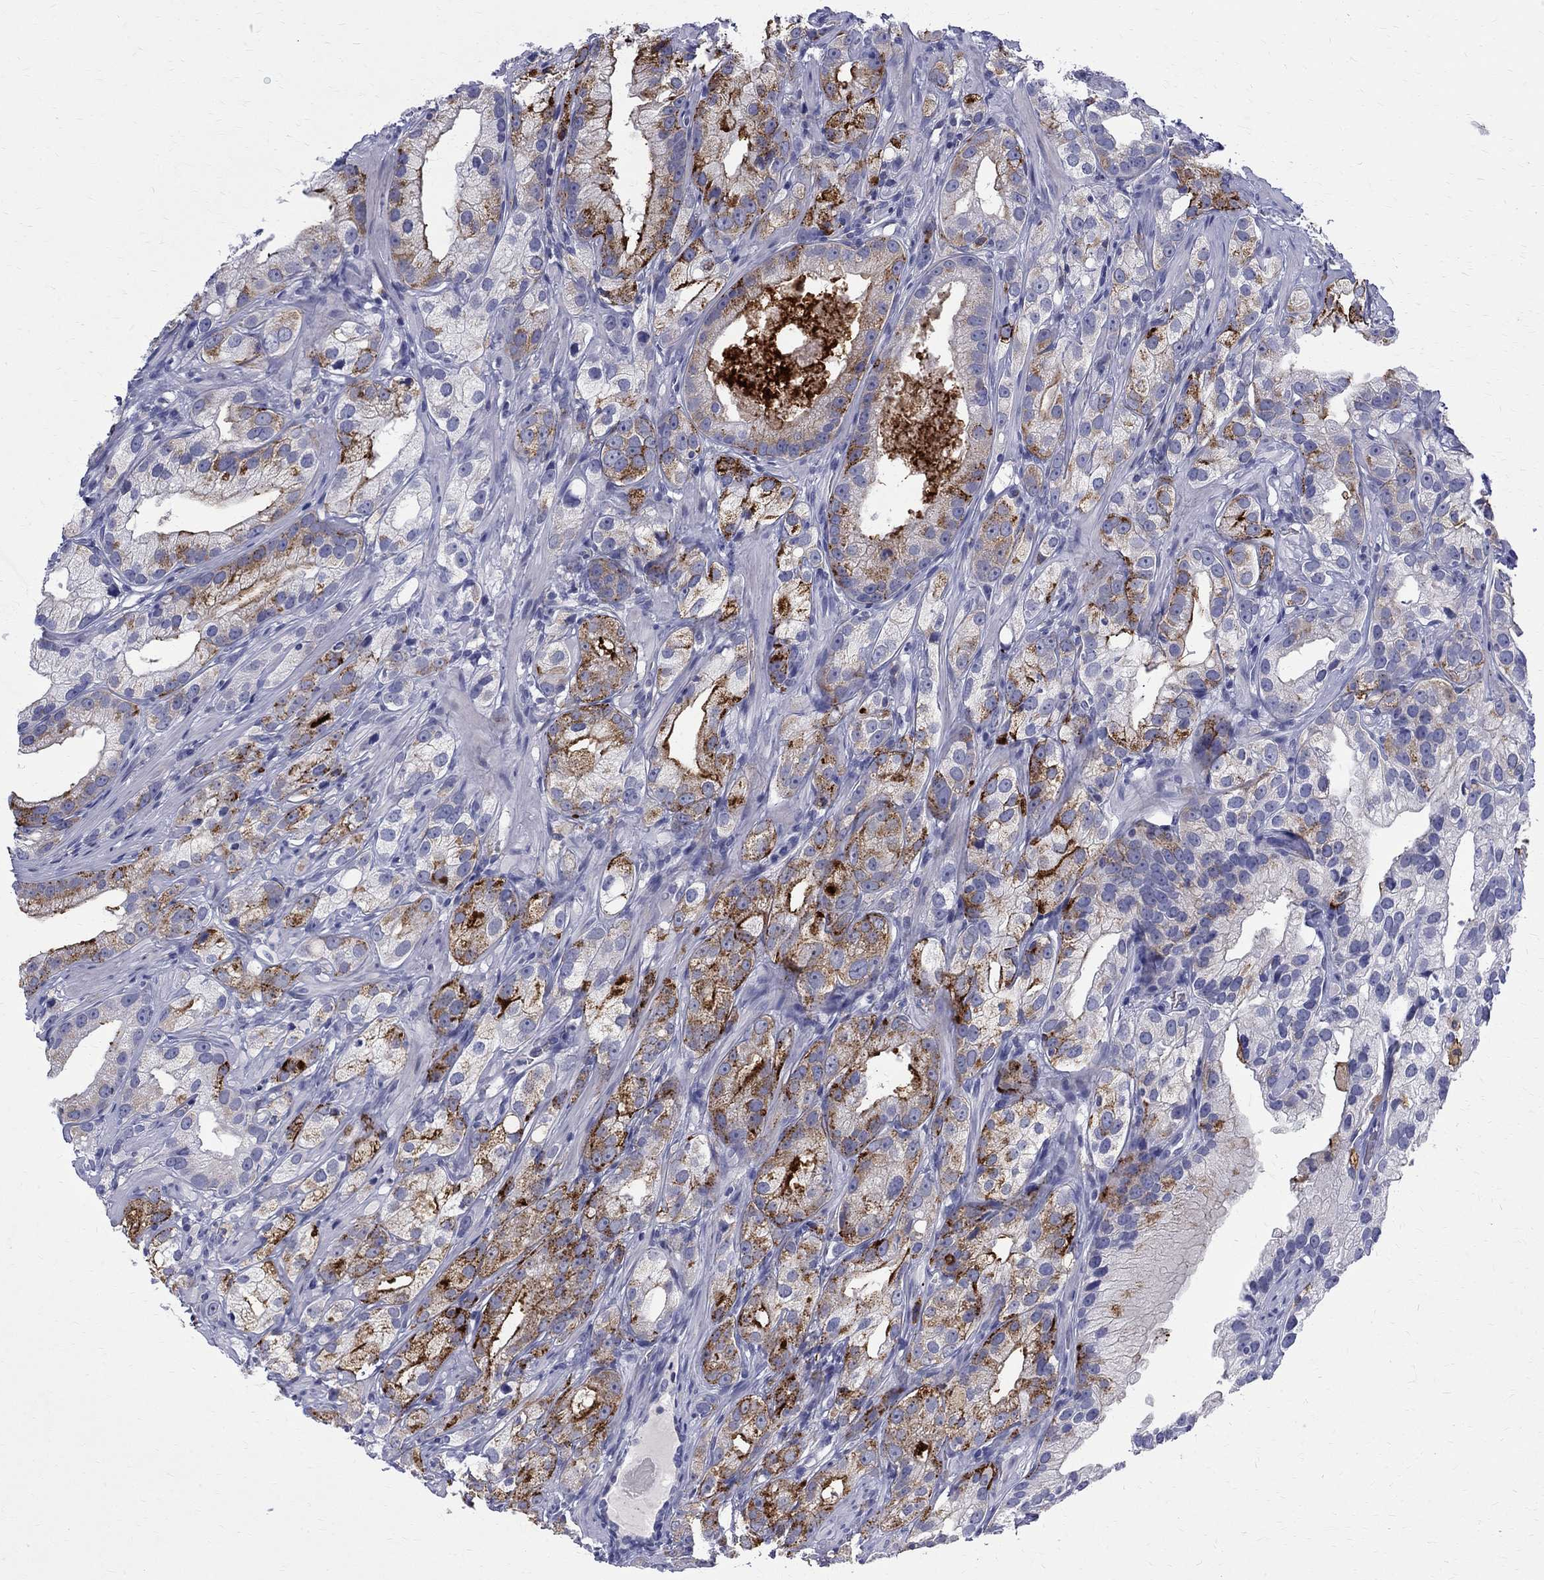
{"staining": {"intensity": "strong", "quantity": "25%-75%", "location": "cytoplasmic/membranous"}, "tissue": "prostate cancer", "cell_type": "Tumor cells", "image_type": "cancer", "snomed": [{"axis": "morphology", "description": "Adenocarcinoma, High grade"}, {"axis": "topography", "description": "Prostate and seminal vesicle, NOS"}], "caption": "Tumor cells display high levels of strong cytoplasmic/membranous expression in about 25%-75% of cells in prostate cancer.", "gene": "AGER", "patient": {"sex": "male", "age": 62}}